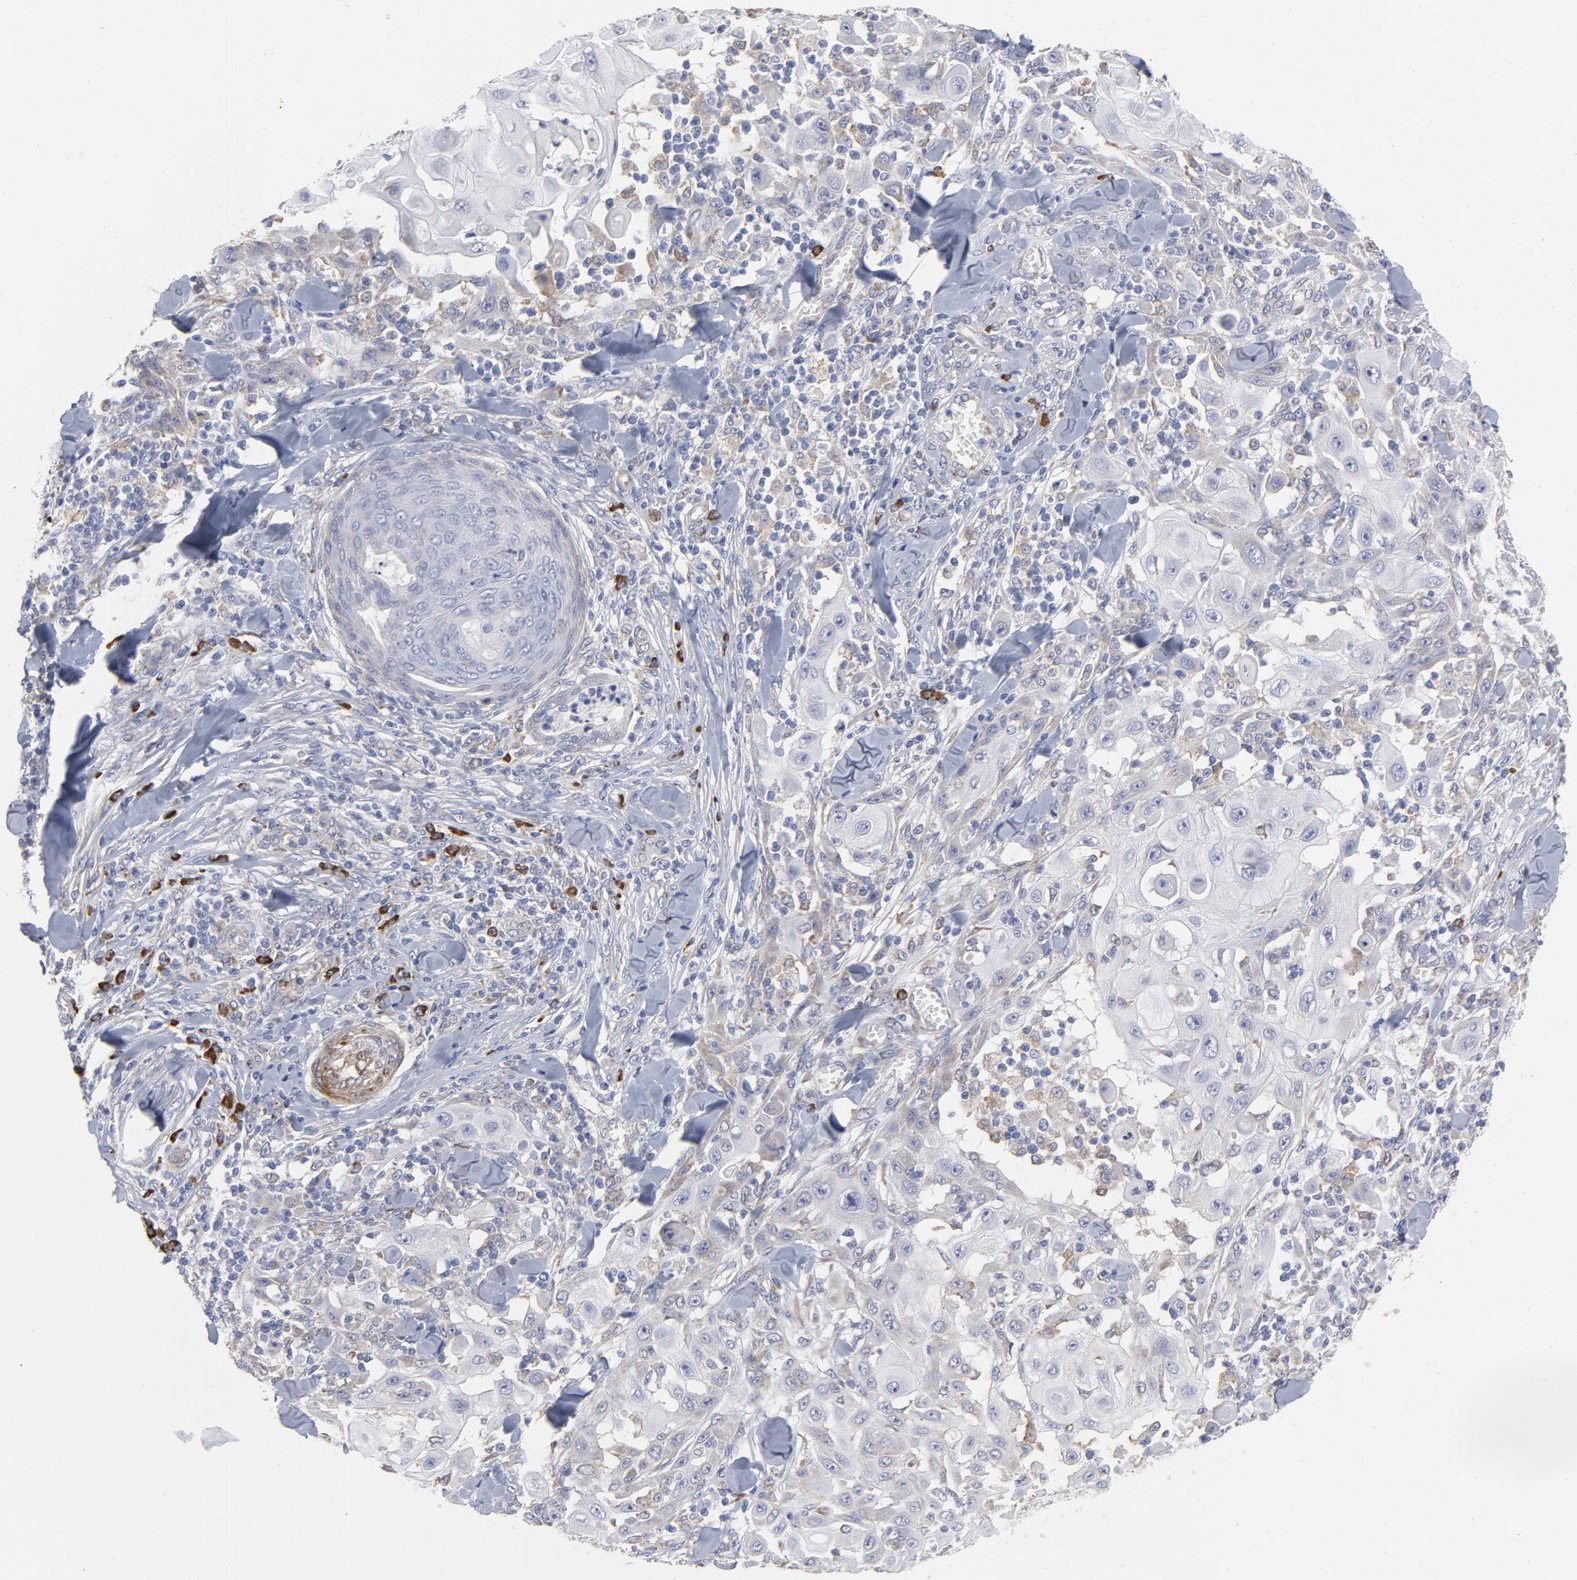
{"staining": {"intensity": "negative", "quantity": "none", "location": "none"}, "tissue": "skin cancer", "cell_type": "Tumor cells", "image_type": "cancer", "snomed": [{"axis": "morphology", "description": "Squamous cell carcinoma, NOS"}, {"axis": "topography", "description": "Skin"}], "caption": "Skin cancer stained for a protein using IHC demonstrates no staining tumor cells.", "gene": "RAPGEF3", "patient": {"sex": "male", "age": 24}}